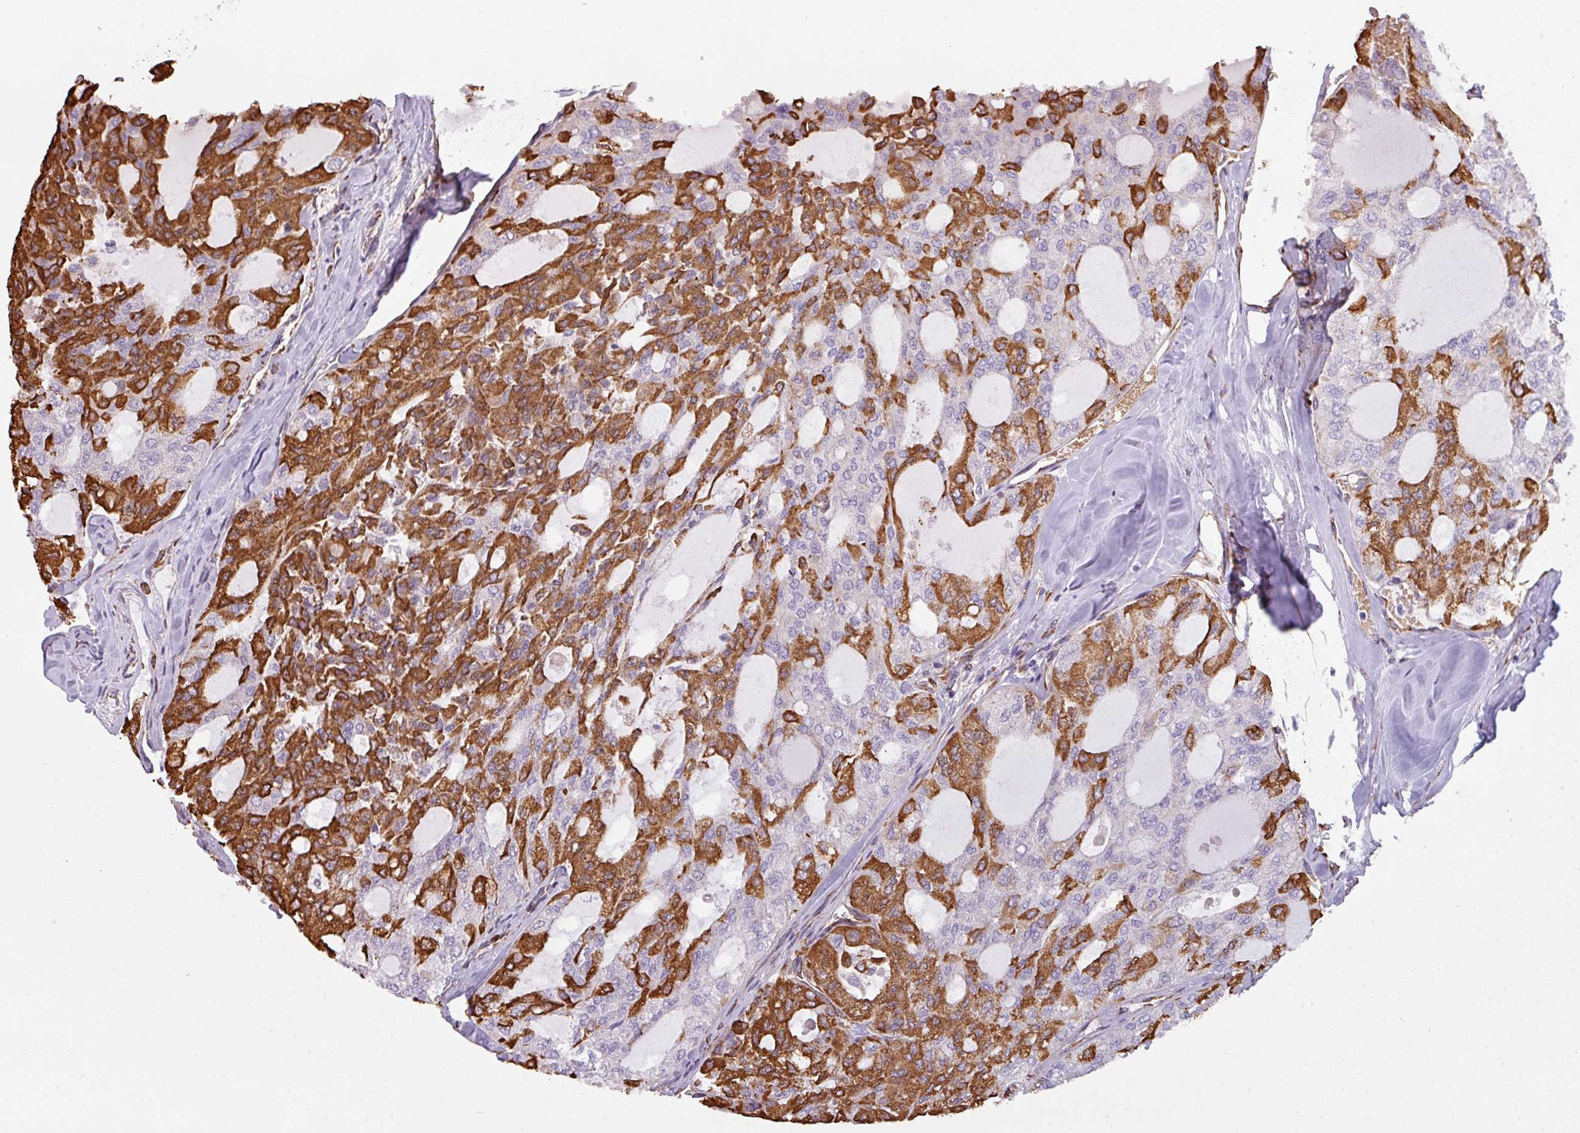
{"staining": {"intensity": "strong", "quantity": "25%-75%", "location": "cytoplasmic/membranous"}, "tissue": "thyroid cancer", "cell_type": "Tumor cells", "image_type": "cancer", "snomed": [{"axis": "morphology", "description": "Follicular adenoma carcinoma, NOS"}, {"axis": "topography", "description": "Thyroid gland"}], "caption": "A histopathology image showing strong cytoplasmic/membranous staining in about 25%-75% of tumor cells in thyroid cancer (follicular adenoma carcinoma), as visualized by brown immunohistochemical staining.", "gene": "BUD23", "patient": {"sex": "male", "age": 75}}